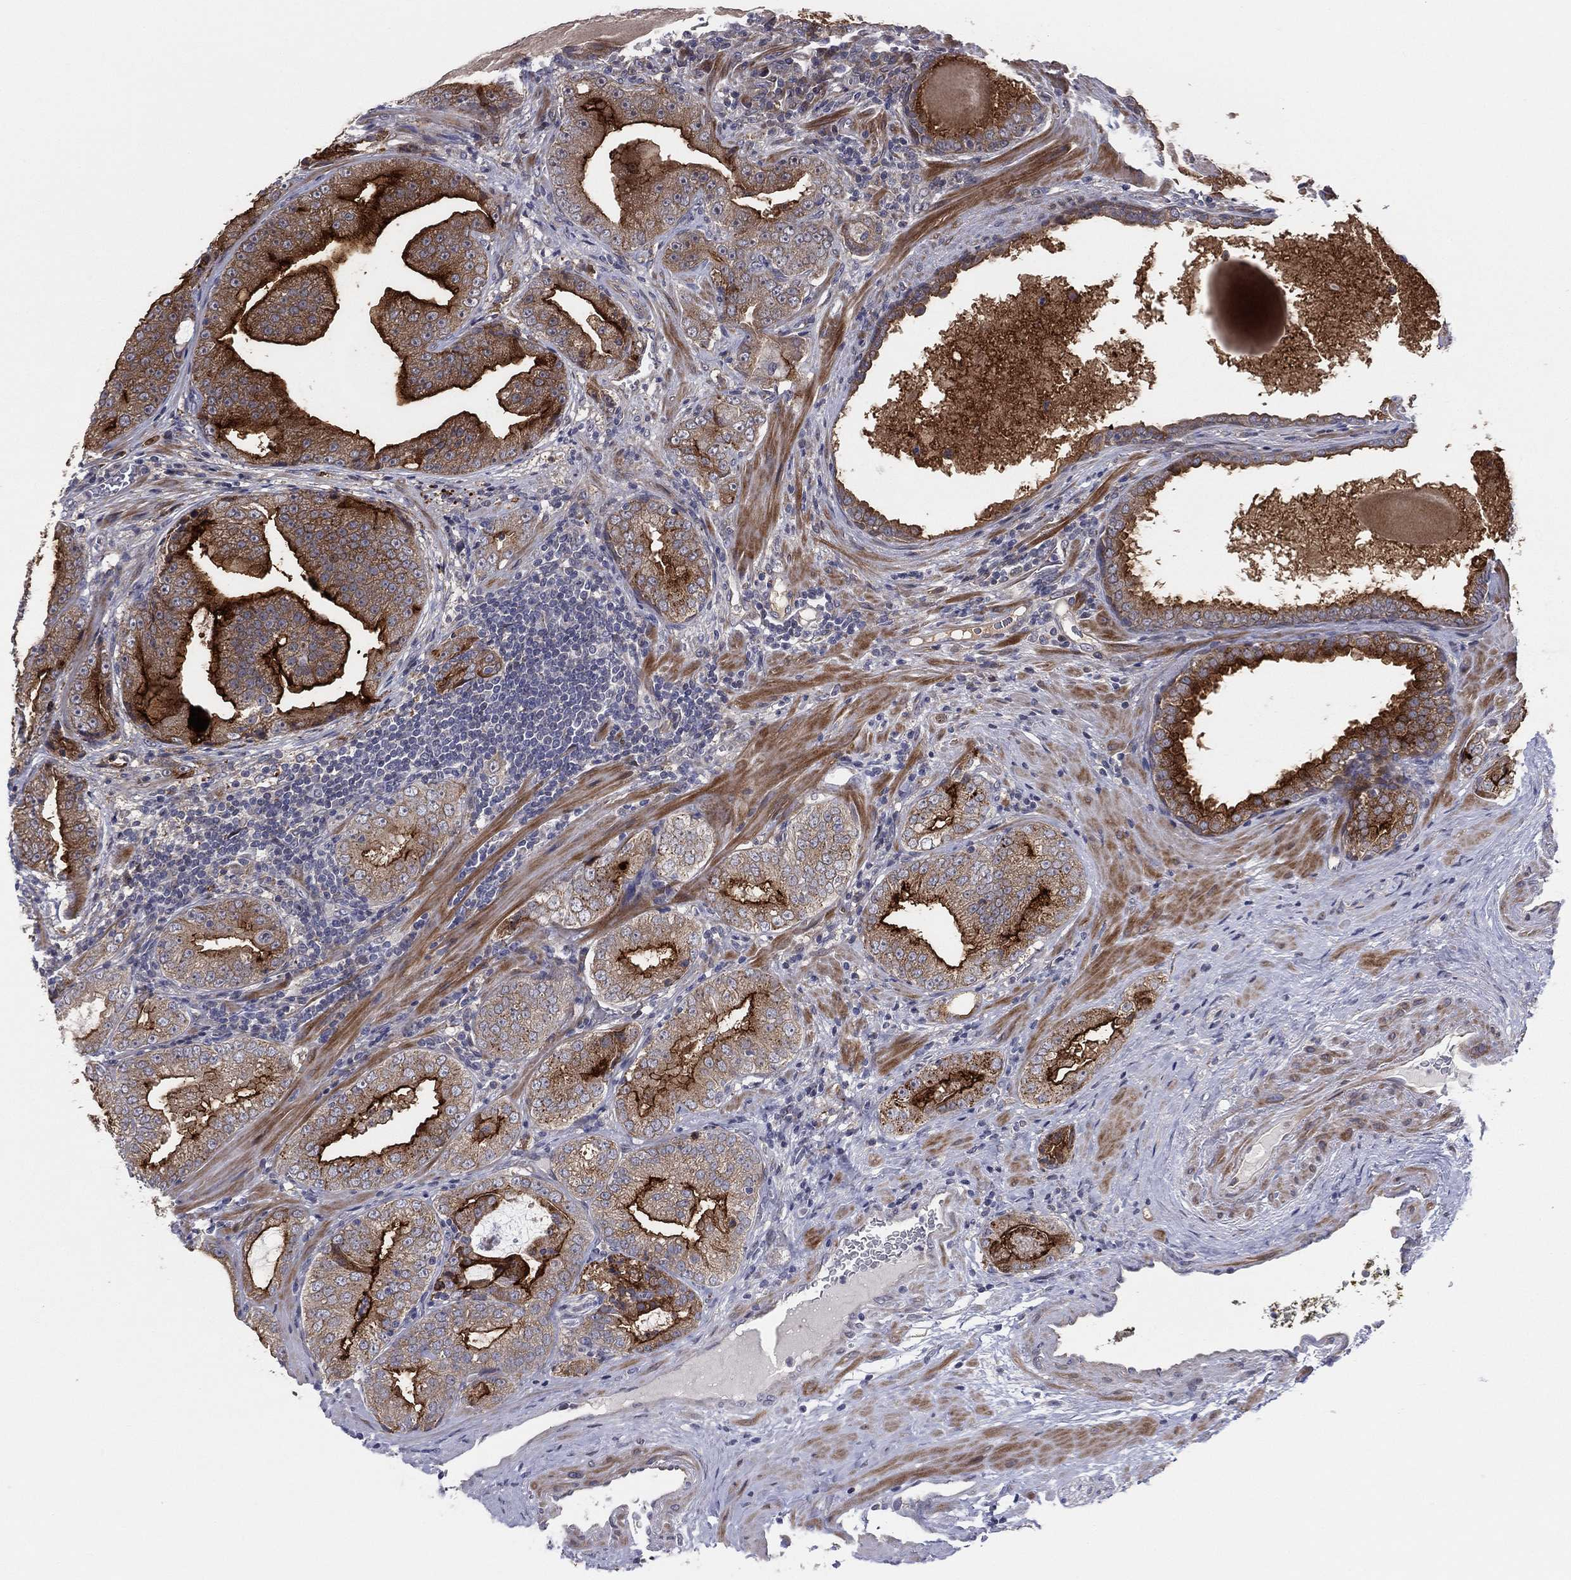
{"staining": {"intensity": "strong", "quantity": "25%-75%", "location": "cytoplasmic/membranous"}, "tissue": "prostate cancer", "cell_type": "Tumor cells", "image_type": "cancer", "snomed": [{"axis": "morphology", "description": "Adenocarcinoma, Low grade"}, {"axis": "topography", "description": "Prostate"}], "caption": "Prostate cancer tissue shows strong cytoplasmic/membranous expression in approximately 25%-75% of tumor cells, visualized by immunohistochemistry. The protein is shown in brown color, while the nuclei are stained blue.", "gene": "UTP14A", "patient": {"sex": "male", "age": 62}}